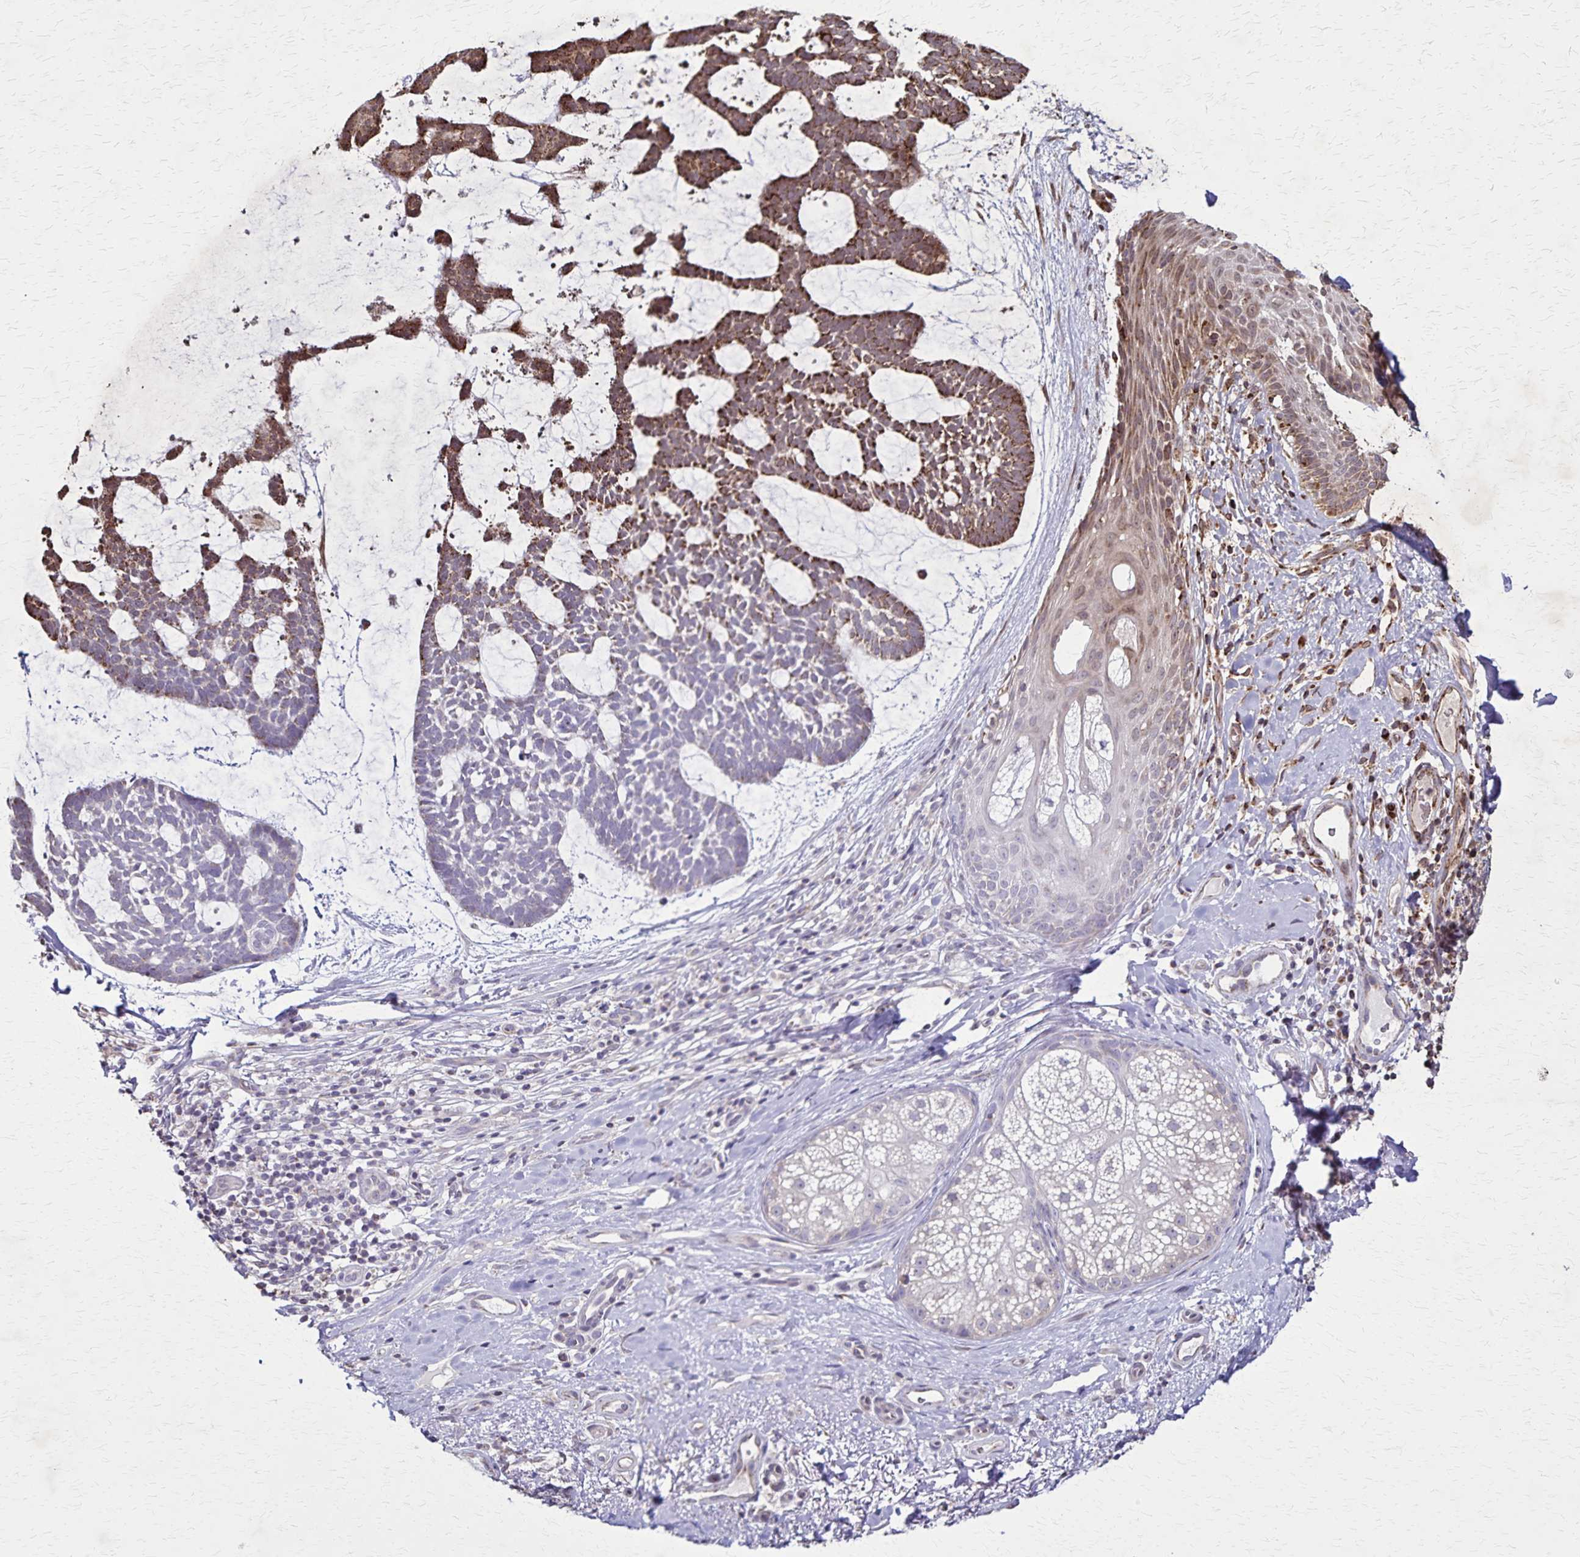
{"staining": {"intensity": "moderate", "quantity": "25%-75%", "location": "cytoplasmic/membranous"}, "tissue": "skin cancer", "cell_type": "Tumor cells", "image_type": "cancer", "snomed": [{"axis": "morphology", "description": "Basal cell carcinoma"}, {"axis": "topography", "description": "Skin"}], "caption": "About 25%-75% of tumor cells in human skin basal cell carcinoma reveal moderate cytoplasmic/membranous protein expression as visualized by brown immunohistochemical staining.", "gene": "NFS1", "patient": {"sex": "male", "age": 64}}